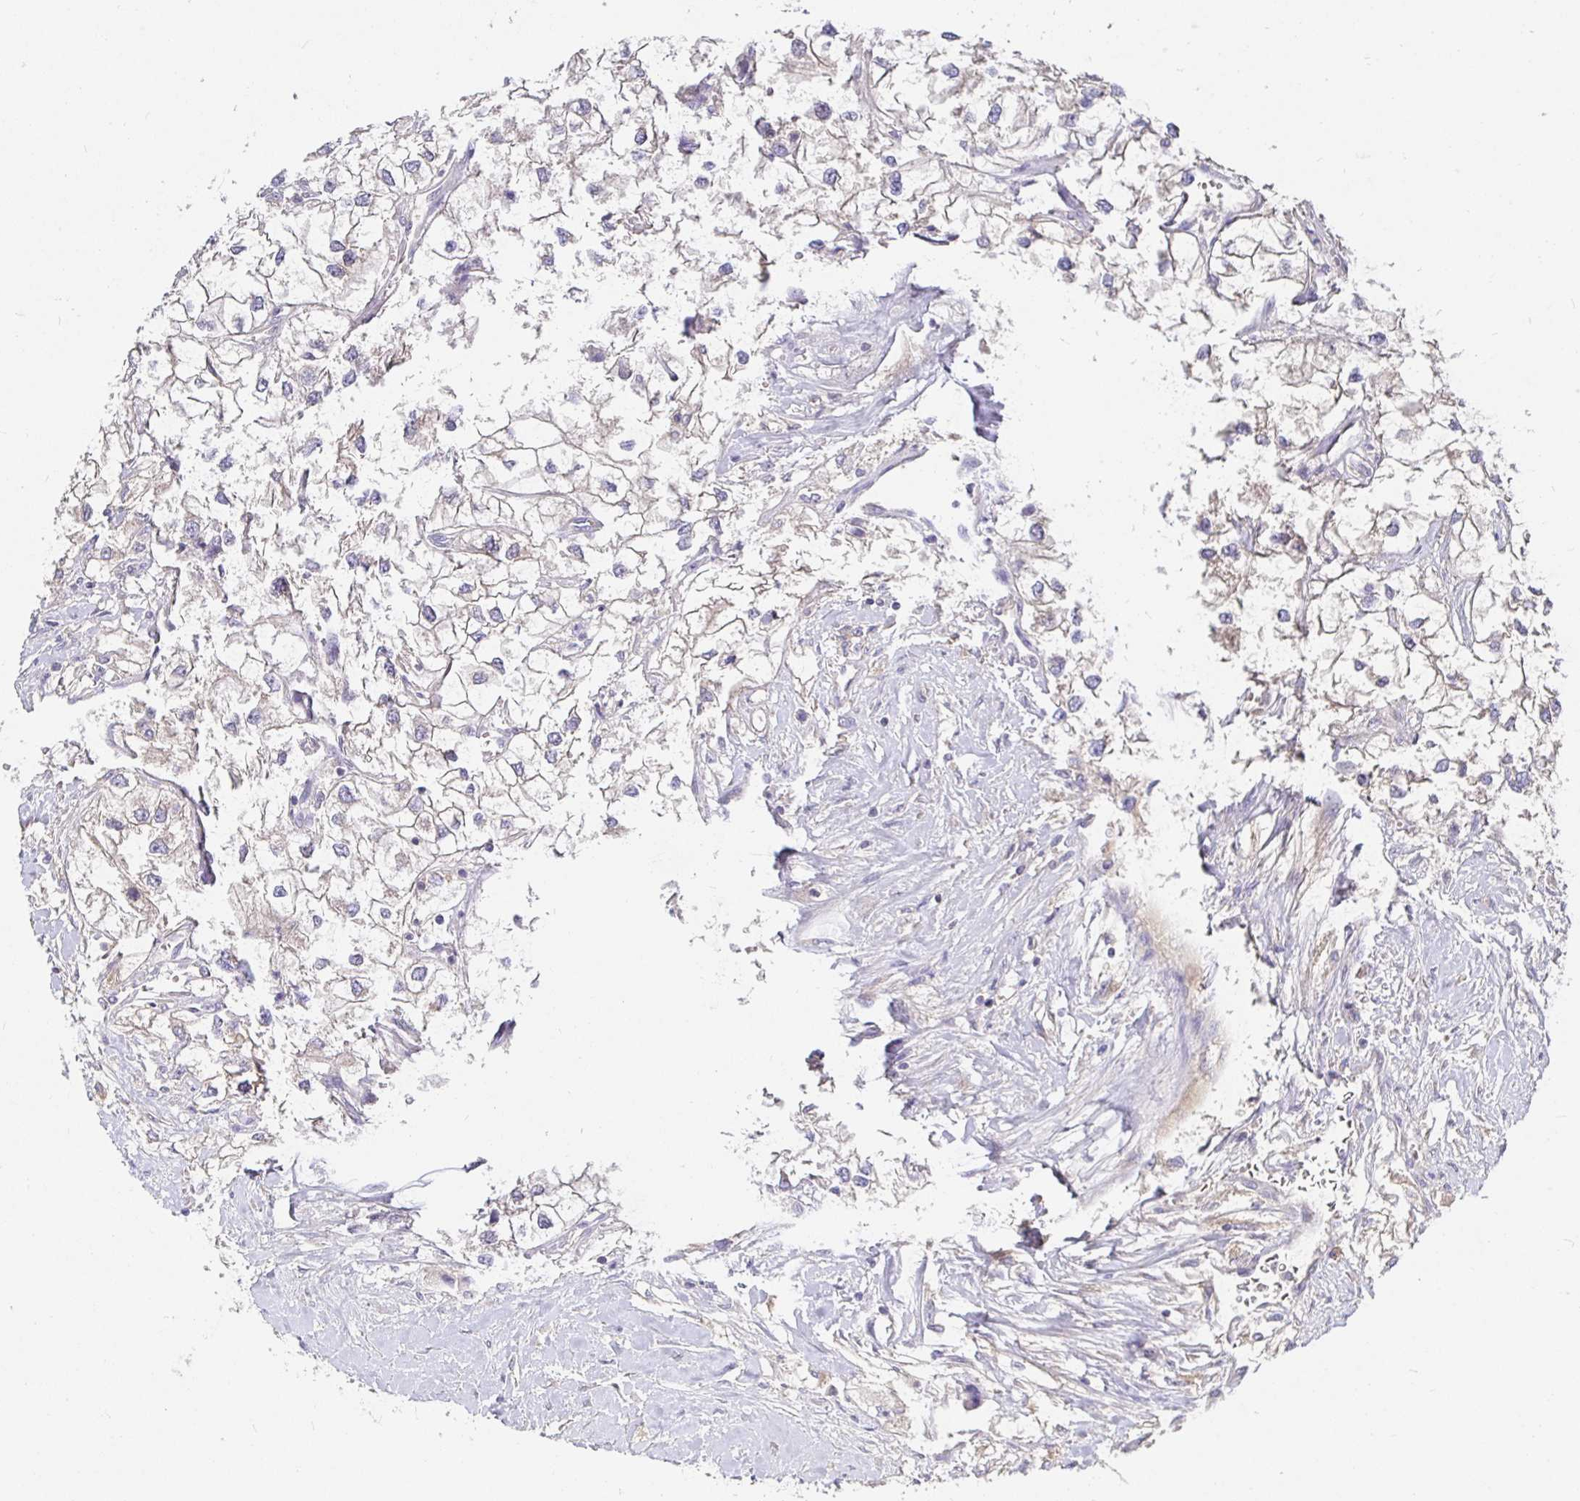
{"staining": {"intensity": "weak", "quantity": "25%-75%", "location": "cytoplasmic/membranous"}, "tissue": "renal cancer", "cell_type": "Tumor cells", "image_type": "cancer", "snomed": [{"axis": "morphology", "description": "Adenocarcinoma, NOS"}, {"axis": "topography", "description": "Kidney"}], "caption": "Renal cancer (adenocarcinoma) tissue demonstrates weak cytoplasmic/membranous staining in approximately 25%-75% of tumor cells The staining was performed using DAB to visualize the protein expression in brown, while the nuclei were stained in blue with hematoxylin (Magnification: 20x).", "gene": "KIF21A", "patient": {"sex": "male", "age": 59}}